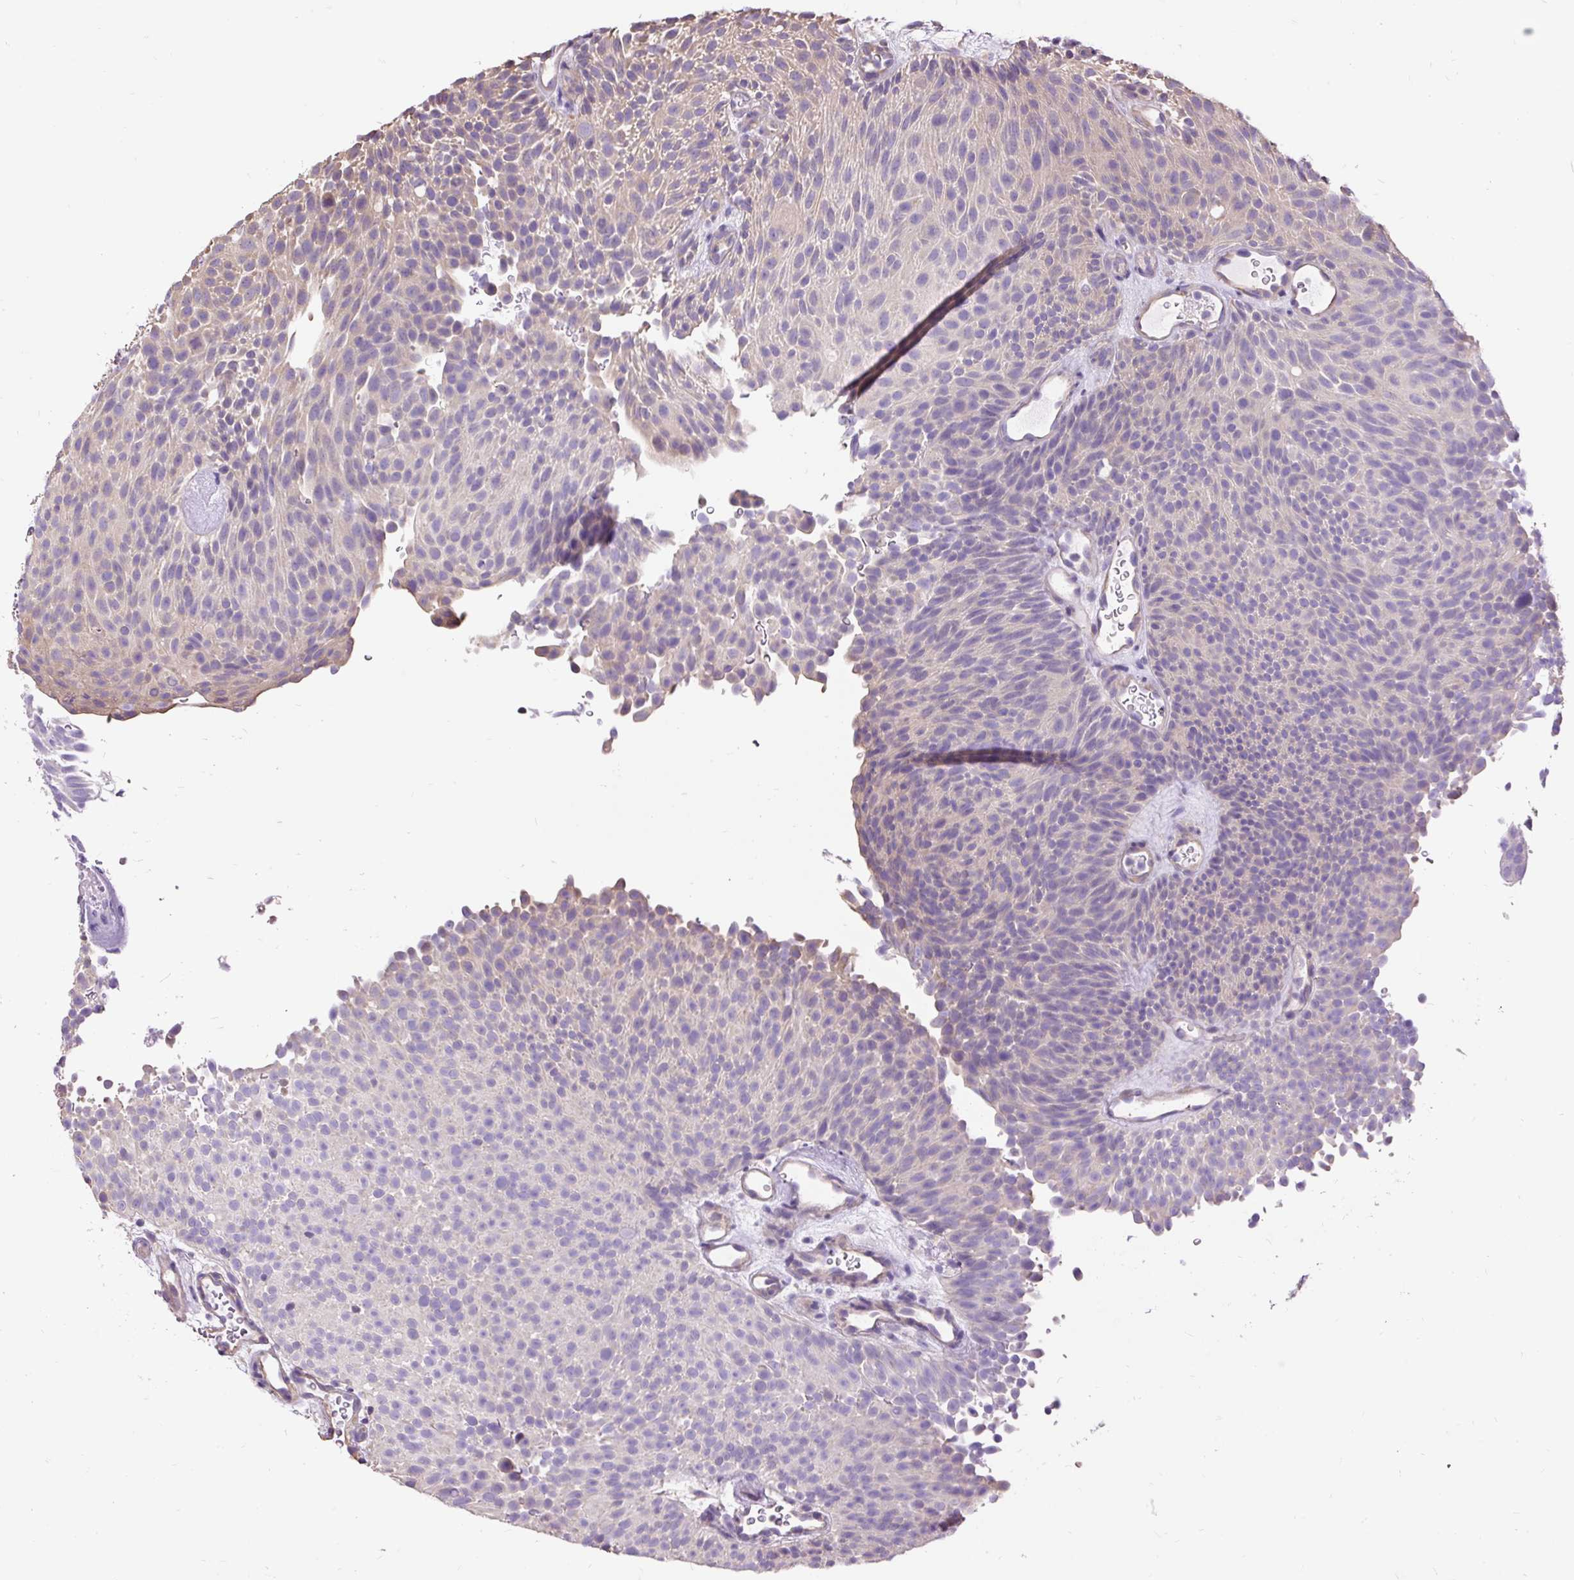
{"staining": {"intensity": "weak", "quantity": "<25%", "location": "cytoplasmic/membranous"}, "tissue": "urothelial cancer", "cell_type": "Tumor cells", "image_type": "cancer", "snomed": [{"axis": "morphology", "description": "Urothelial carcinoma, Low grade"}, {"axis": "topography", "description": "Urinary bladder"}], "caption": "Immunohistochemistry (IHC) of urothelial cancer shows no positivity in tumor cells.", "gene": "PDIA2", "patient": {"sex": "male", "age": 78}}